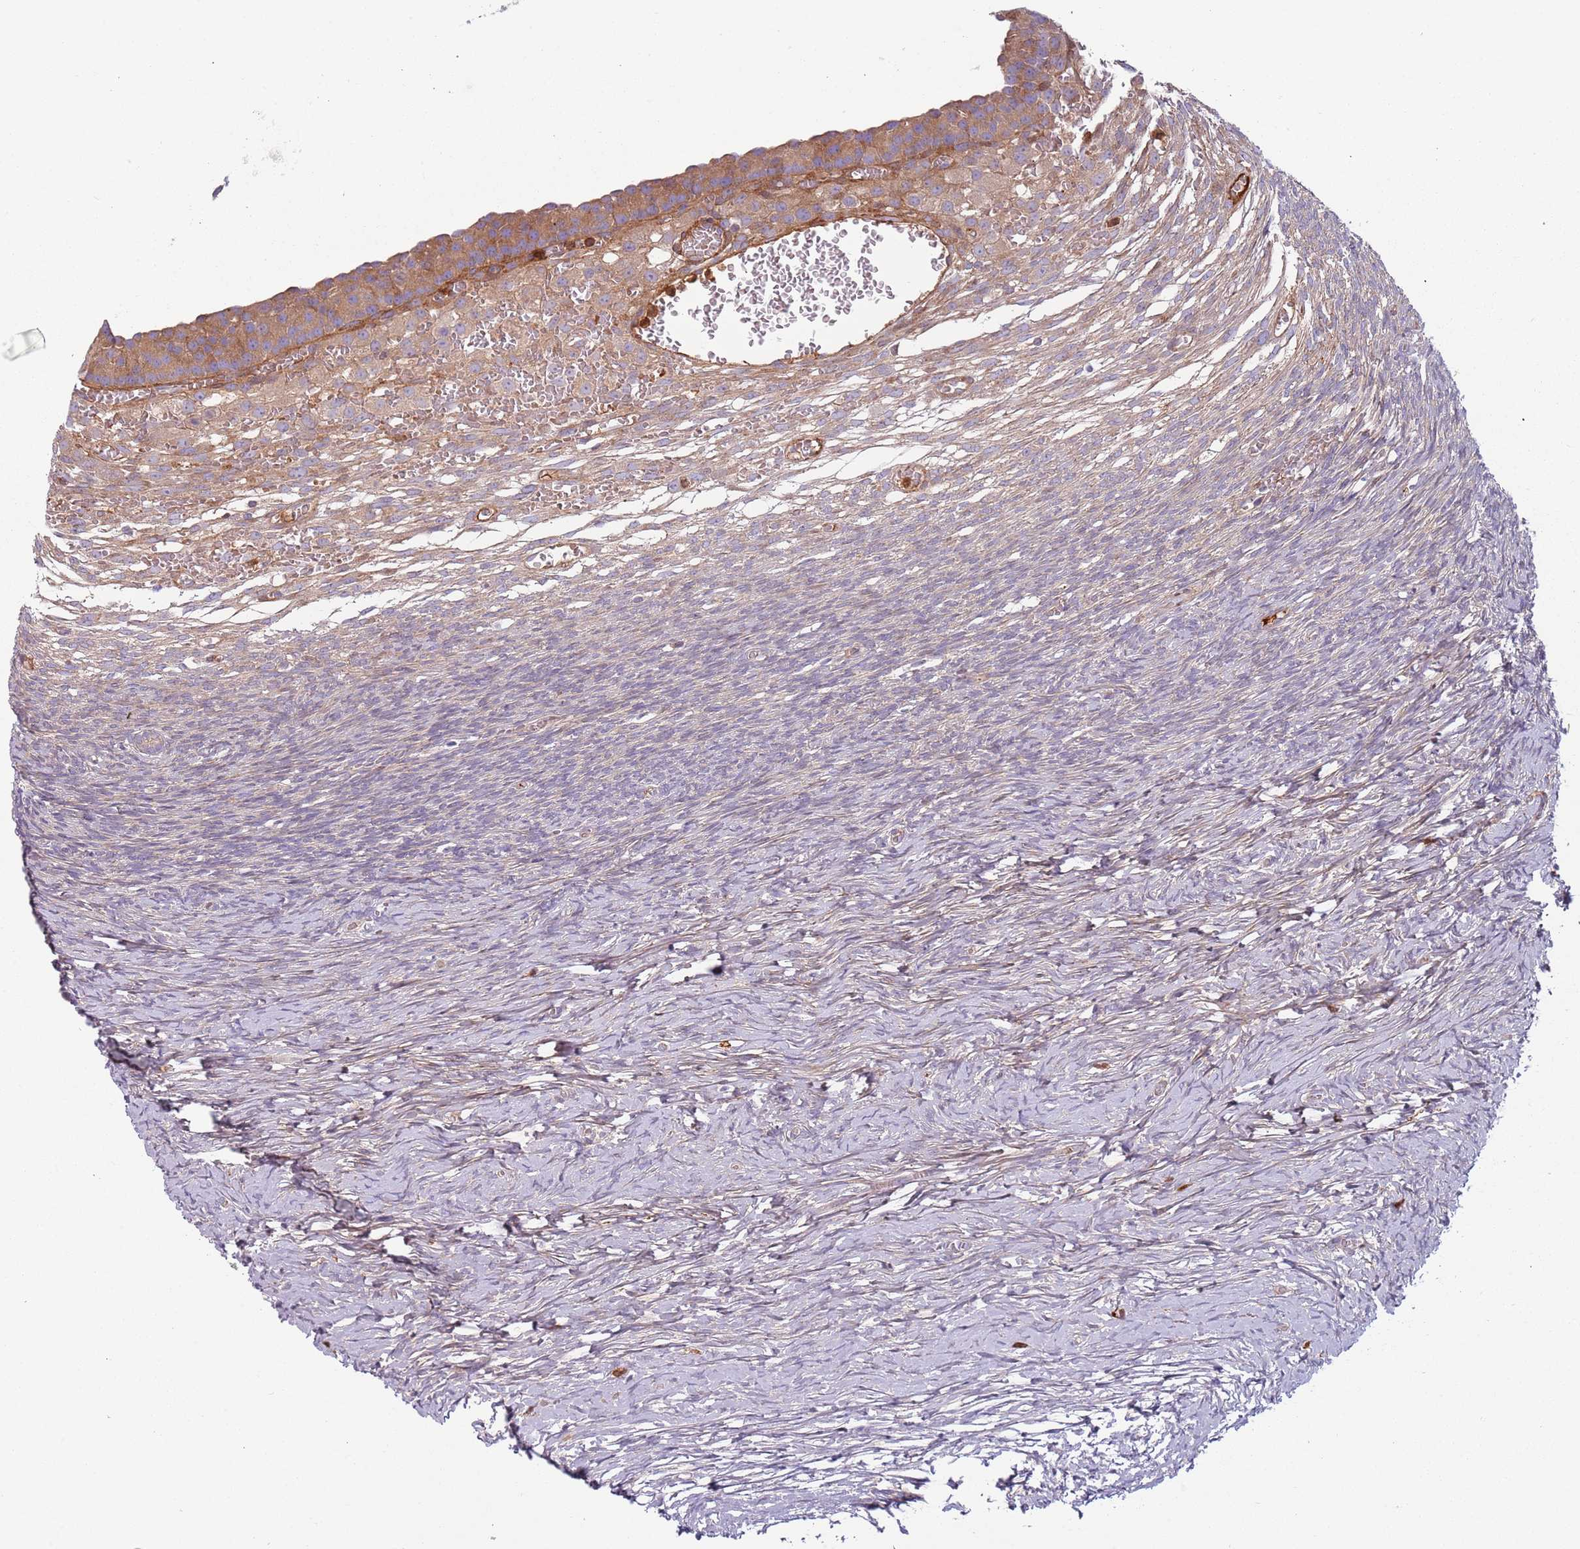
{"staining": {"intensity": "moderate", "quantity": "<25%", "location": "cytoplasmic/membranous"}, "tissue": "ovary", "cell_type": "Ovarian stroma cells", "image_type": "normal", "snomed": [{"axis": "morphology", "description": "Normal tissue, NOS"}, {"axis": "topography", "description": "Ovary"}], "caption": "High-power microscopy captured an IHC histopathology image of normal ovary, revealing moderate cytoplasmic/membranous expression in approximately <25% of ovarian stroma cells.", "gene": "NADK", "patient": {"sex": "female", "age": 39}}